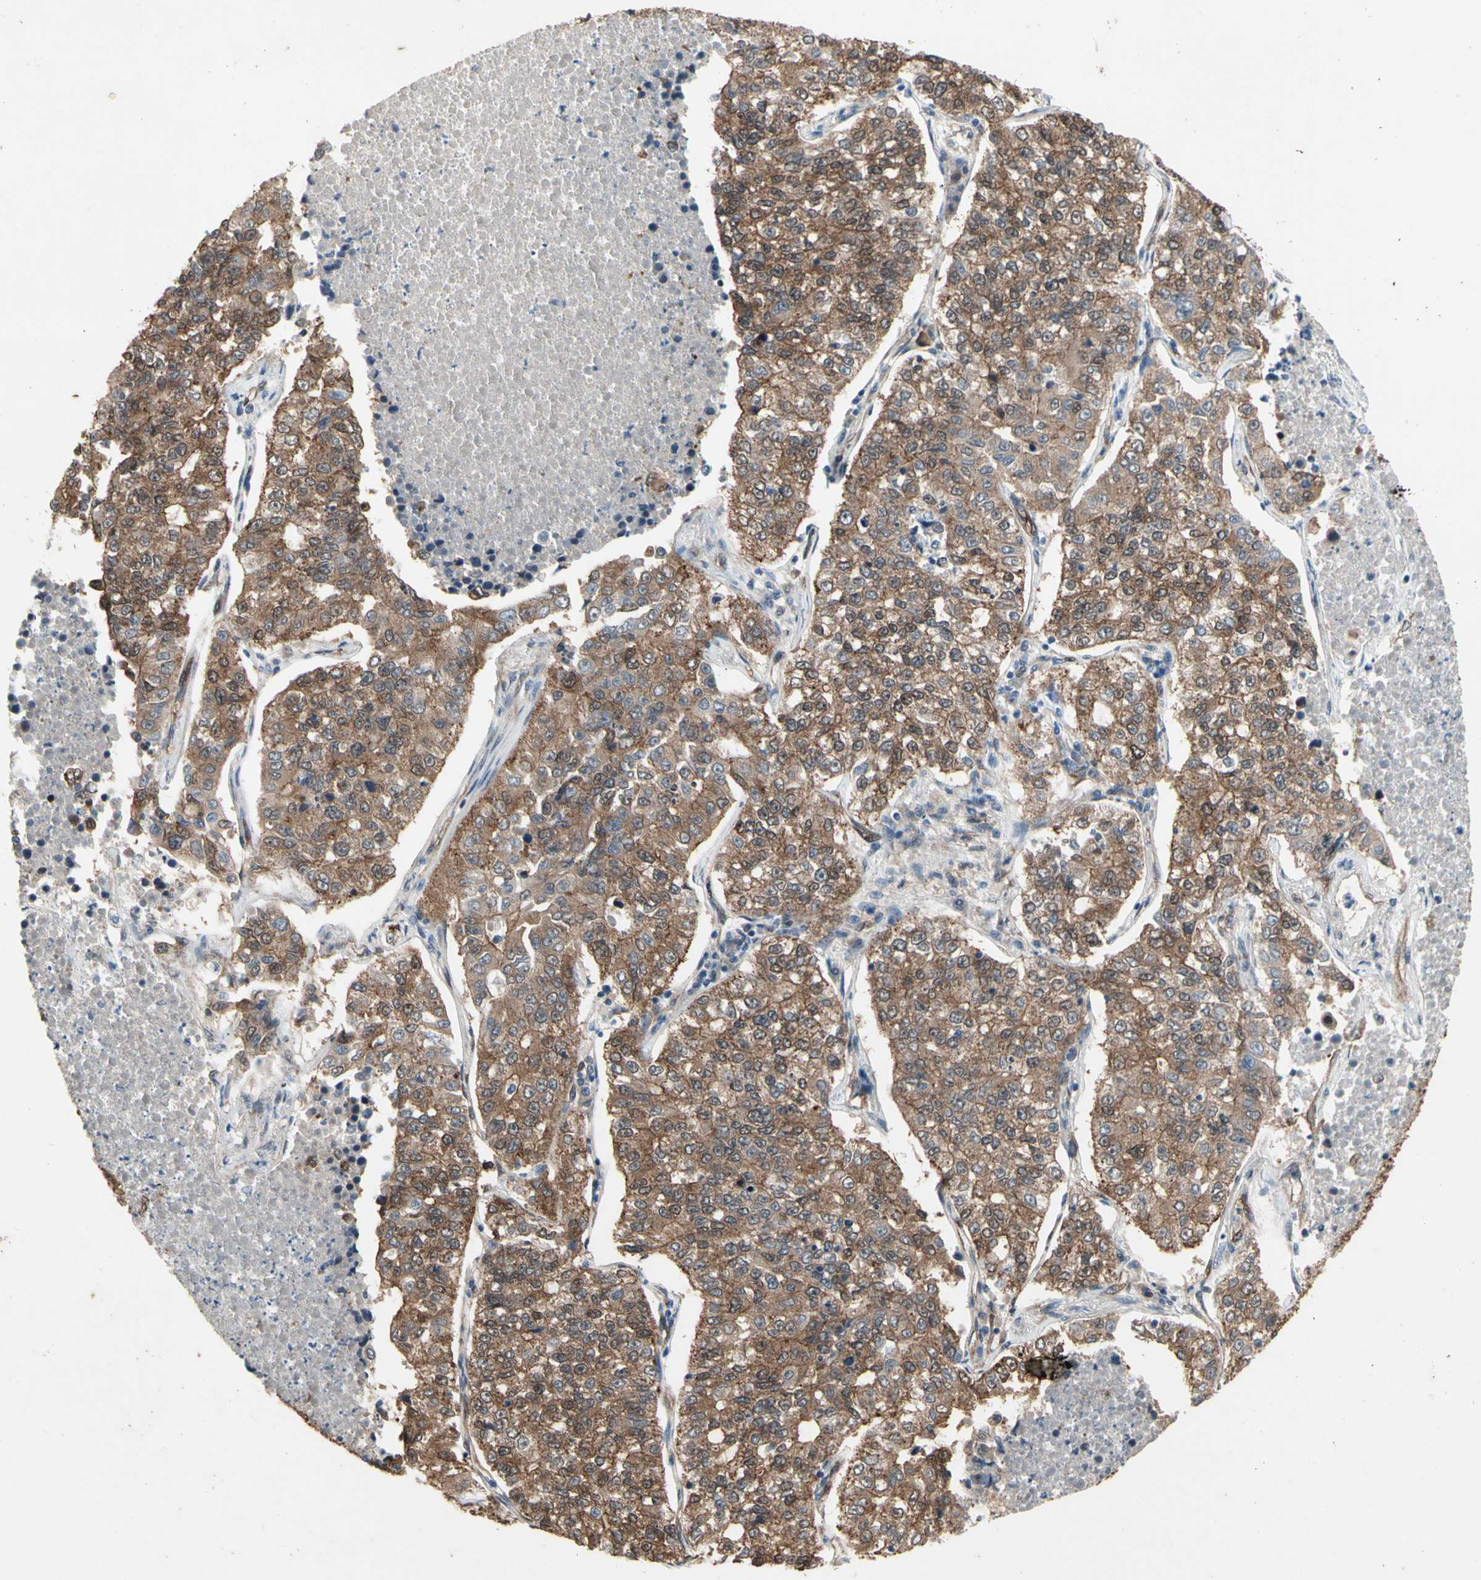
{"staining": {"intensity": "moderate", "quantity": ">75%", "location": "cytoplasmic/membranous"}, "tissue": "lung cancer", "cell_type": "Tumor cells", "image_type": "cancer", "snomed": [{"axis": "morphology", "description": "Adenocarcinoma, NOS"}, {"axis": "topography", "description": "Lung"}], "caption": "This photomicrograph shows IHC staining of lung adenocarcinoma, with medium moderate cytoplasmic/membranous staining in approximately >75% of tumor cells.", "gene": "CTTNBP2", "patient": {"sex": "male", "age": 49}}